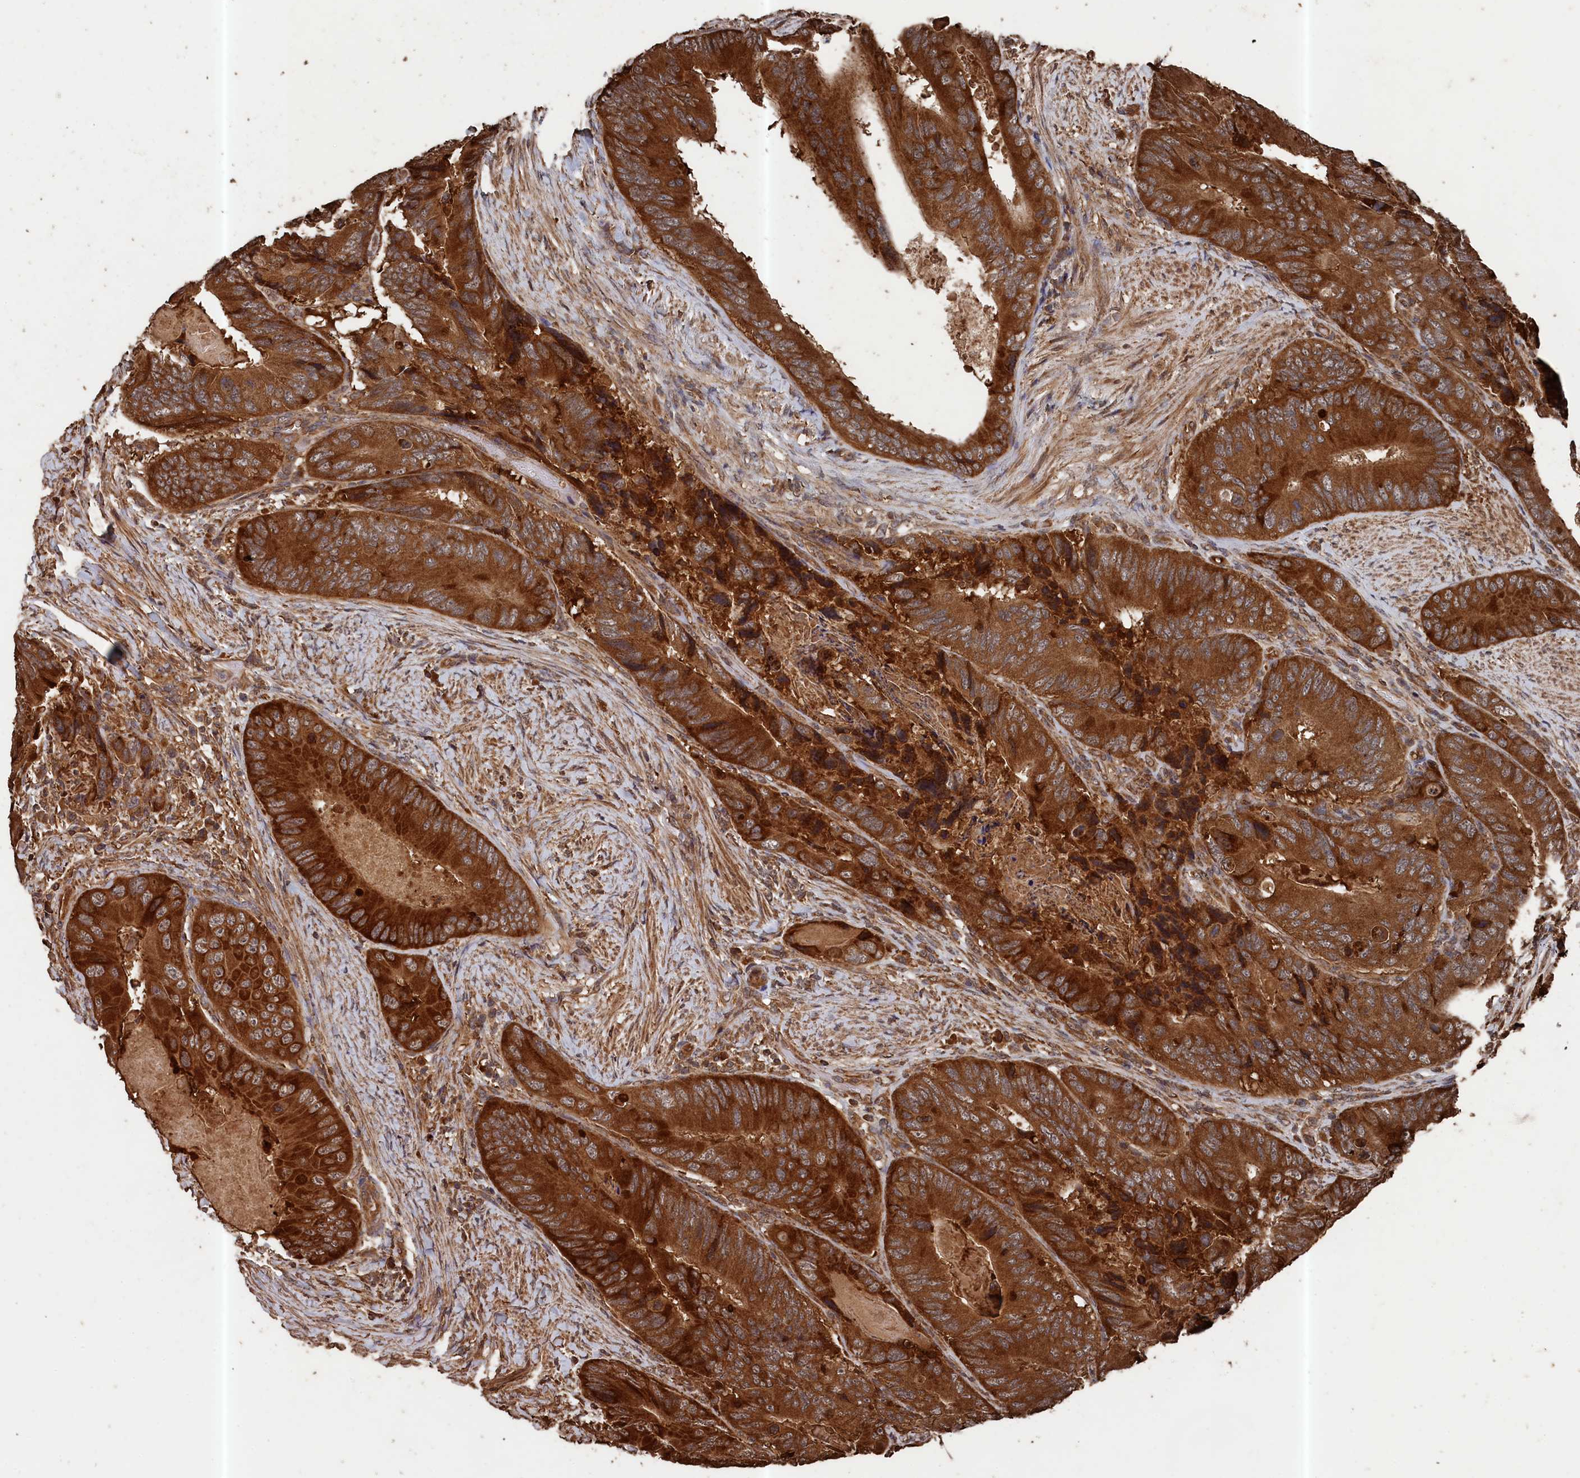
{"staining": {"intensity": "strong", "quantity": ">75%", "location": "cytoplasmic/membranous"}, "tissue": "colorectal cancer", "cell_type": "Tumor cells", "image_type": "cancer", "snomed": [{"axis": "morphology", "description": "Adenocarcinoma, NOS"}, {"axis": "topography", "description": "Colon"}], "caption": "IHC image of adenocarcinoma (colorectal) stained for a protein (brown), which displays high levels of strong cytoplasmic/membranous expression in approximately >75% of tumor cells.", "gene": "SNX33", "patient": {"sex": "male", "age": 84}}